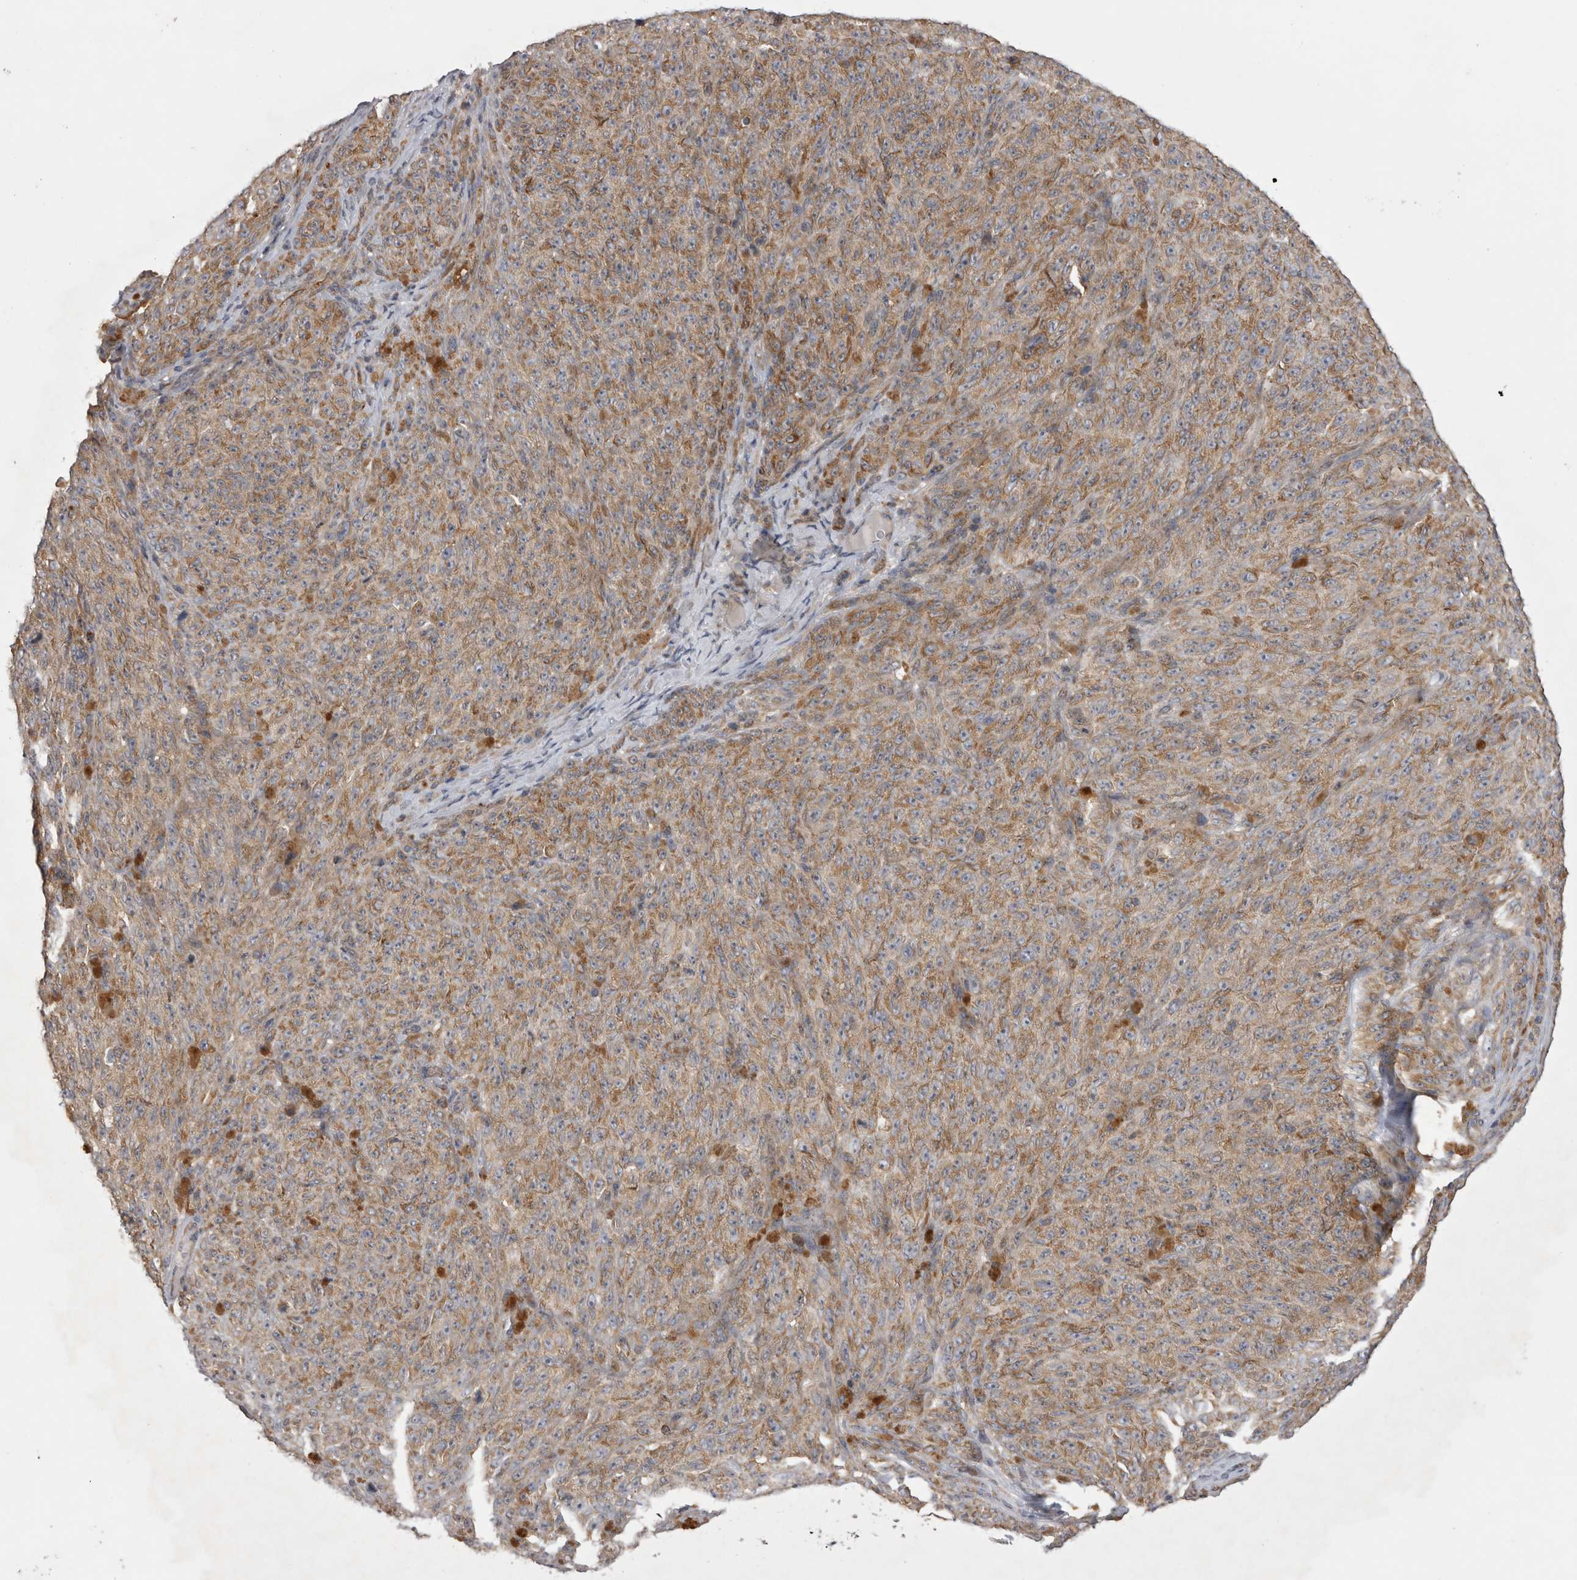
{"staining": {"intensity": "moderate", "quantity": ">75%", "location": "cytoplasmic/membranous"}, "tissue": "melanoma", "cell_type": "Tumor cells", "image_type": "cancer", "snomed": [{"axis": "morphology", "description": "Malignant melanoma, NOS"}, {"axis": "topography", "description": "Skin"}], "caption": "Tumor cells exhibit medium levels of moderate cytoplasmic/membranous expression in about >75% of cells in human melanoma.", "gene": "TSPOAP1", "patient": {"sex": "female", "age": 82}}